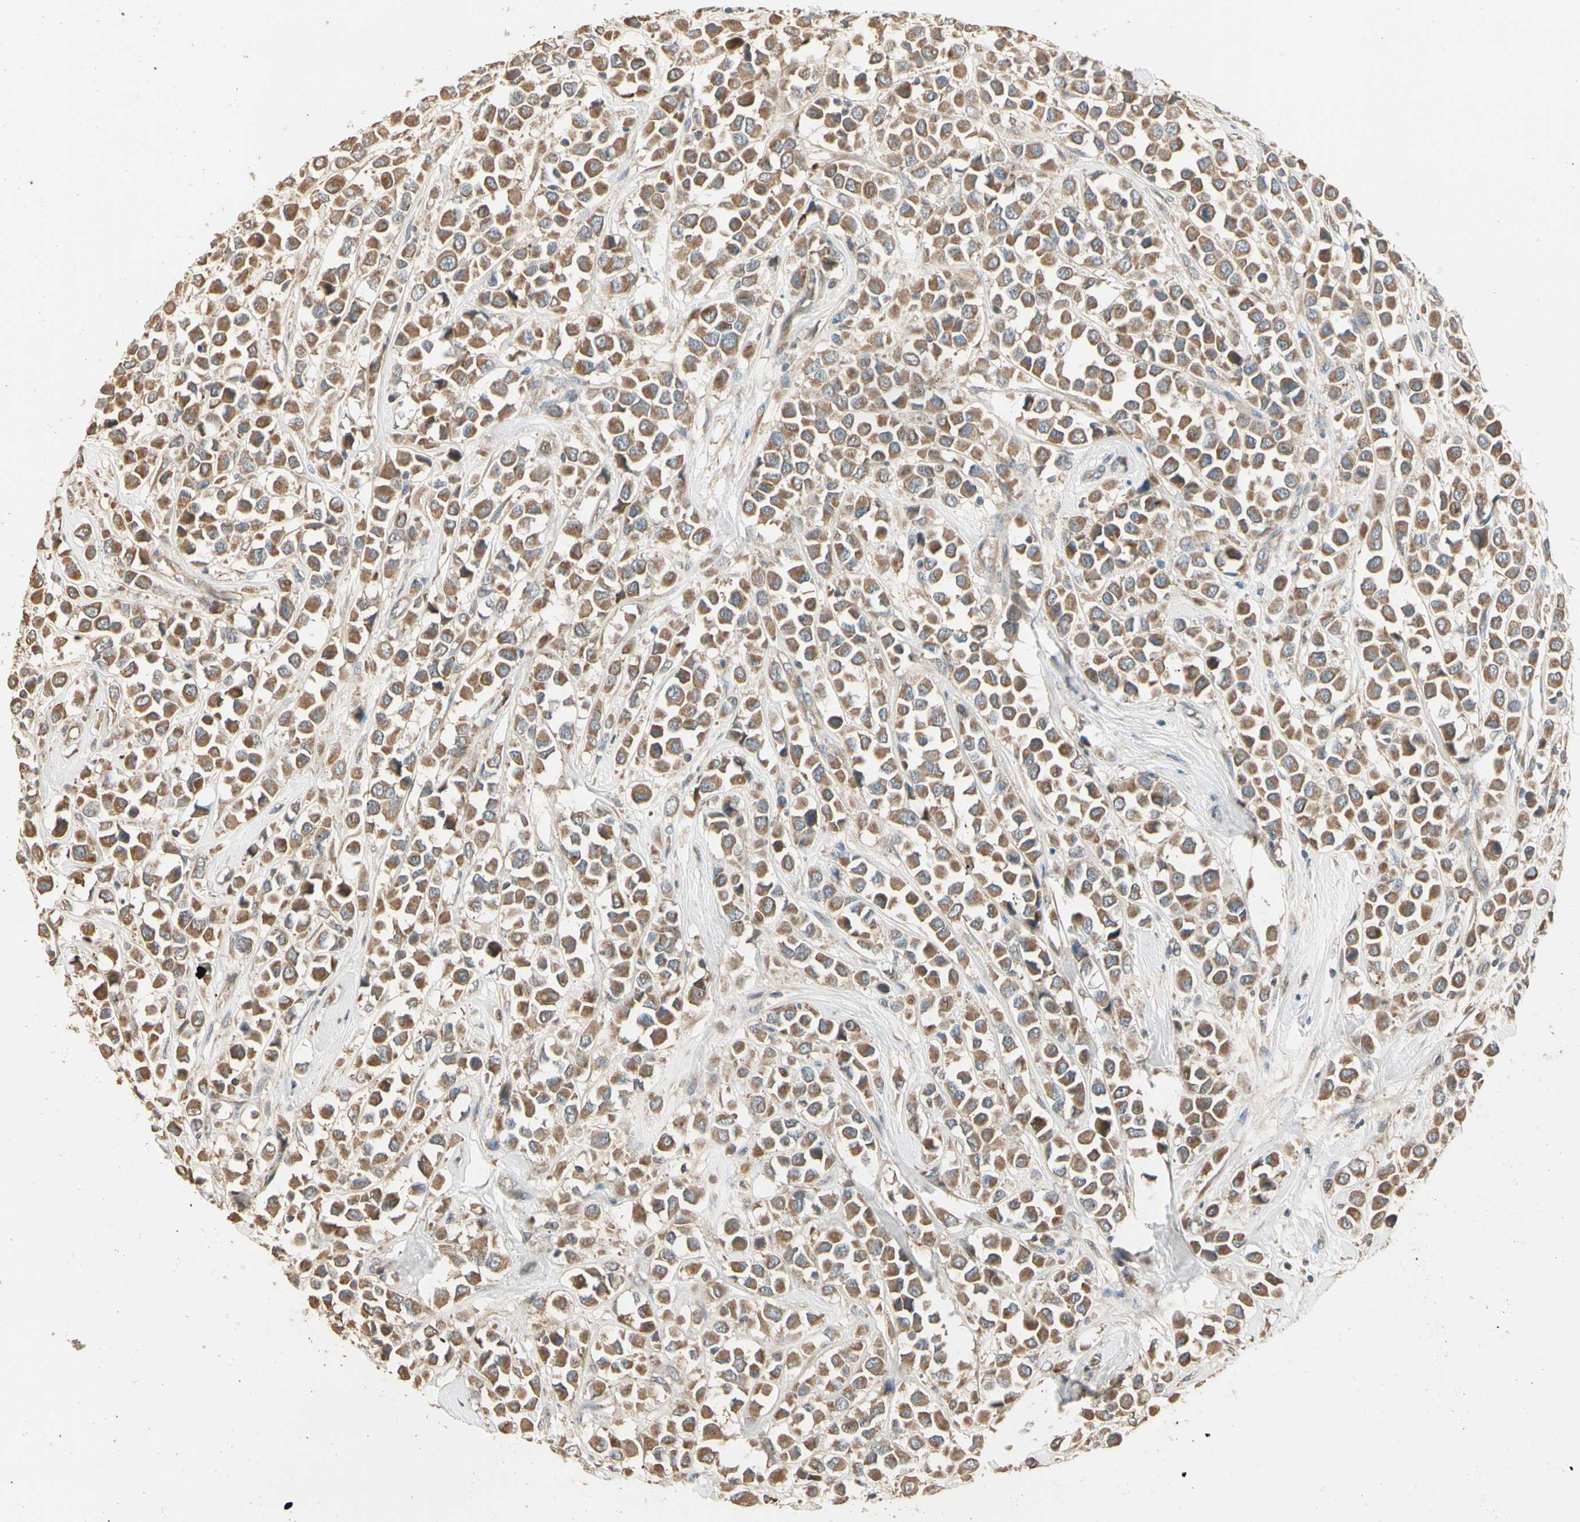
{"staining": {"intensity": "moderate", "quantity": ">75%", "location": "cytoplasmic/membranous"}, "tissue": "breast cancer", "cell_type": "Tumor cells", "image_type": "cancer", "snomed": [{"axis": "morphology", "description": "Duct carcinoma"}, {"axis": "topography", "description": "Breast"}], "caption": "Protein expression analysis of breast cancer (intraductal carcinoma) demonstrates moderate cytoplasmic/membranous positivity in about >75% of tumor cells.", "gene": "TNFRSF21", "patient": {"sex": "female", "age": 61}}